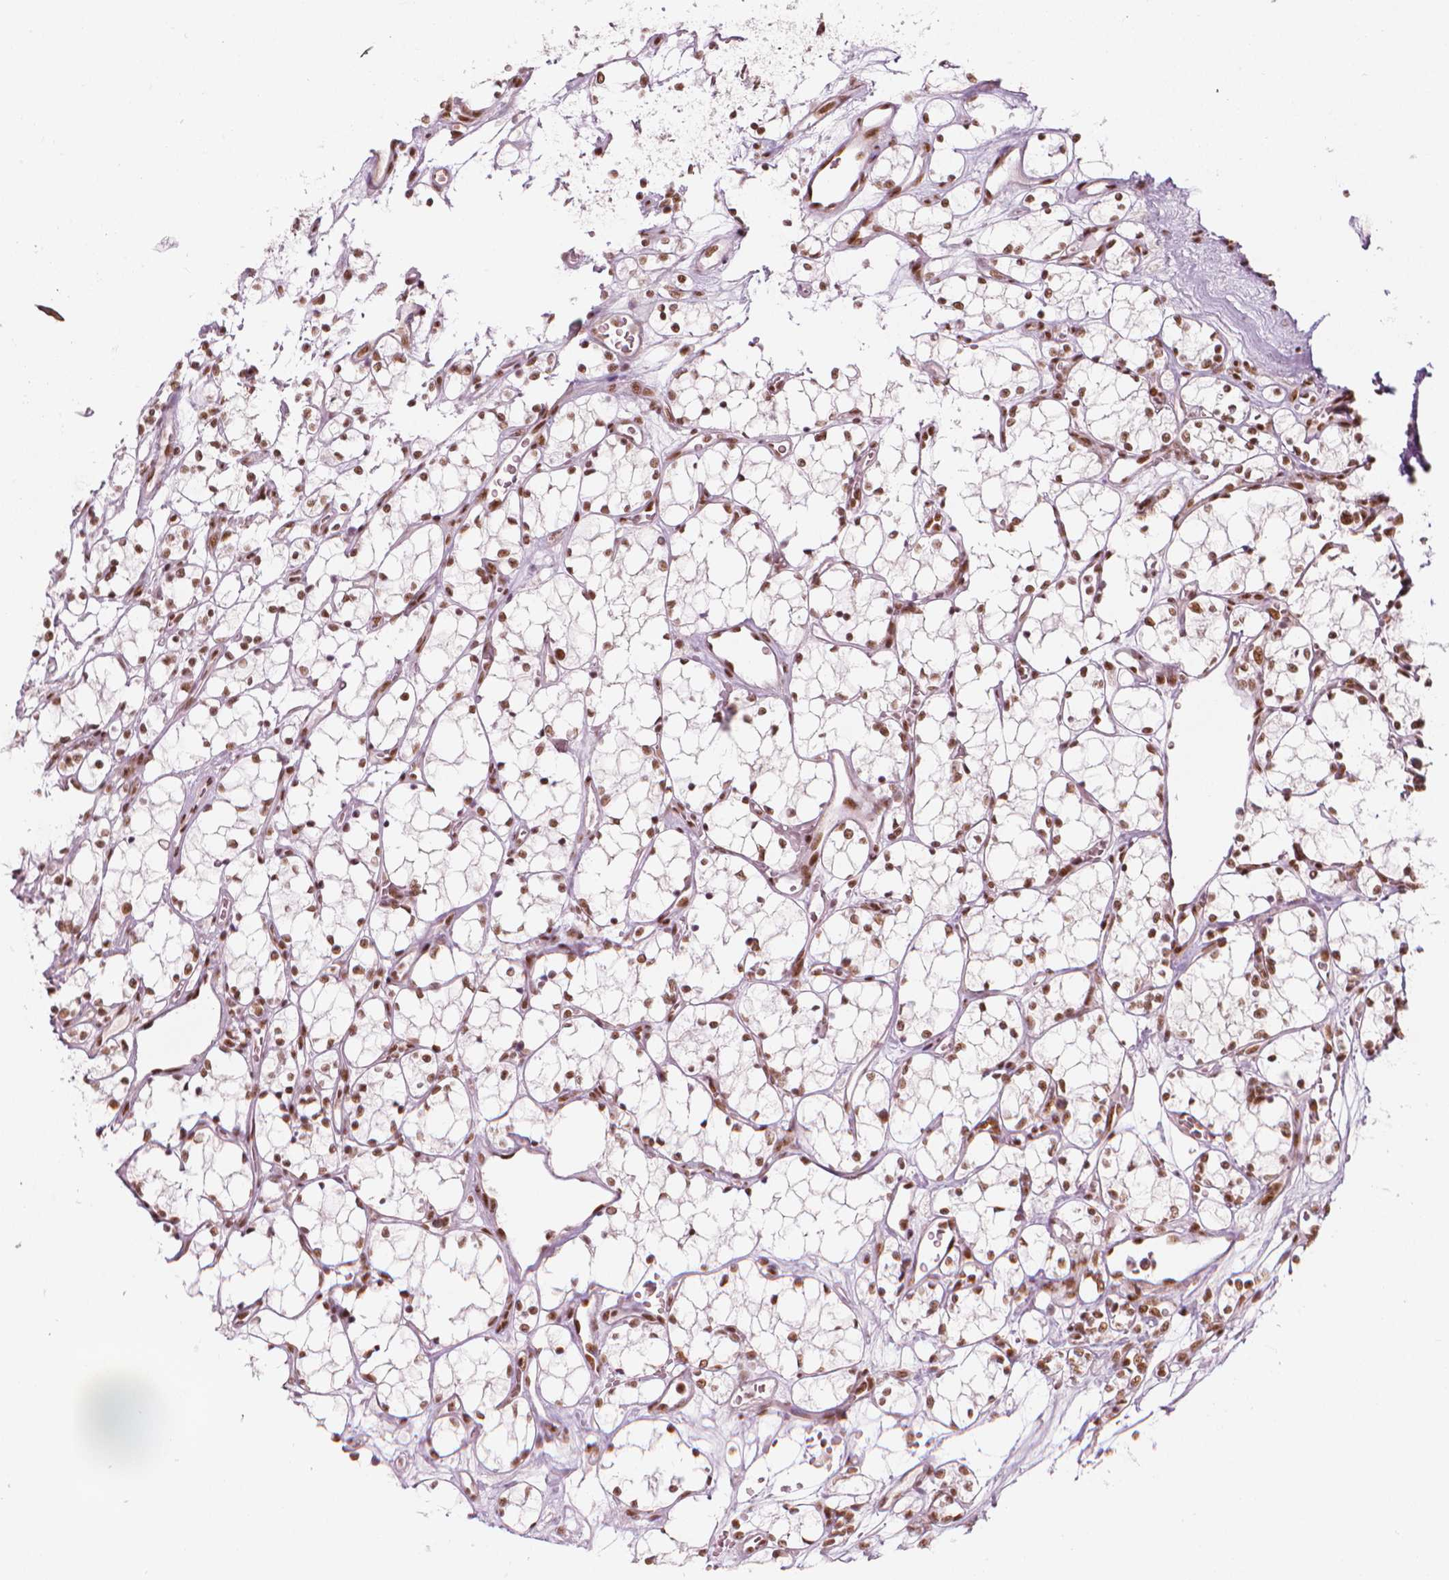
{"staining": {"intensity": "strong", "quantity": ">75%", "location": "nuclear"}, "tissue": "renal cancer", "cell_type": "Tumor cells", "image_type": "cancer", "snomed": [{"axis": "morphology", "description": "Adenocarcinoma, NOS"}, {"axis": "topography", "description": "Kidney"}], "caption": "Renal adenocarcinoma tissue demonstrates strong nuclear positivity in approximately >75% of tumor cells, visualized by immunohistochemistry.", "gene": "ELF2", "patient": {"sex": "female", "age": 69}}